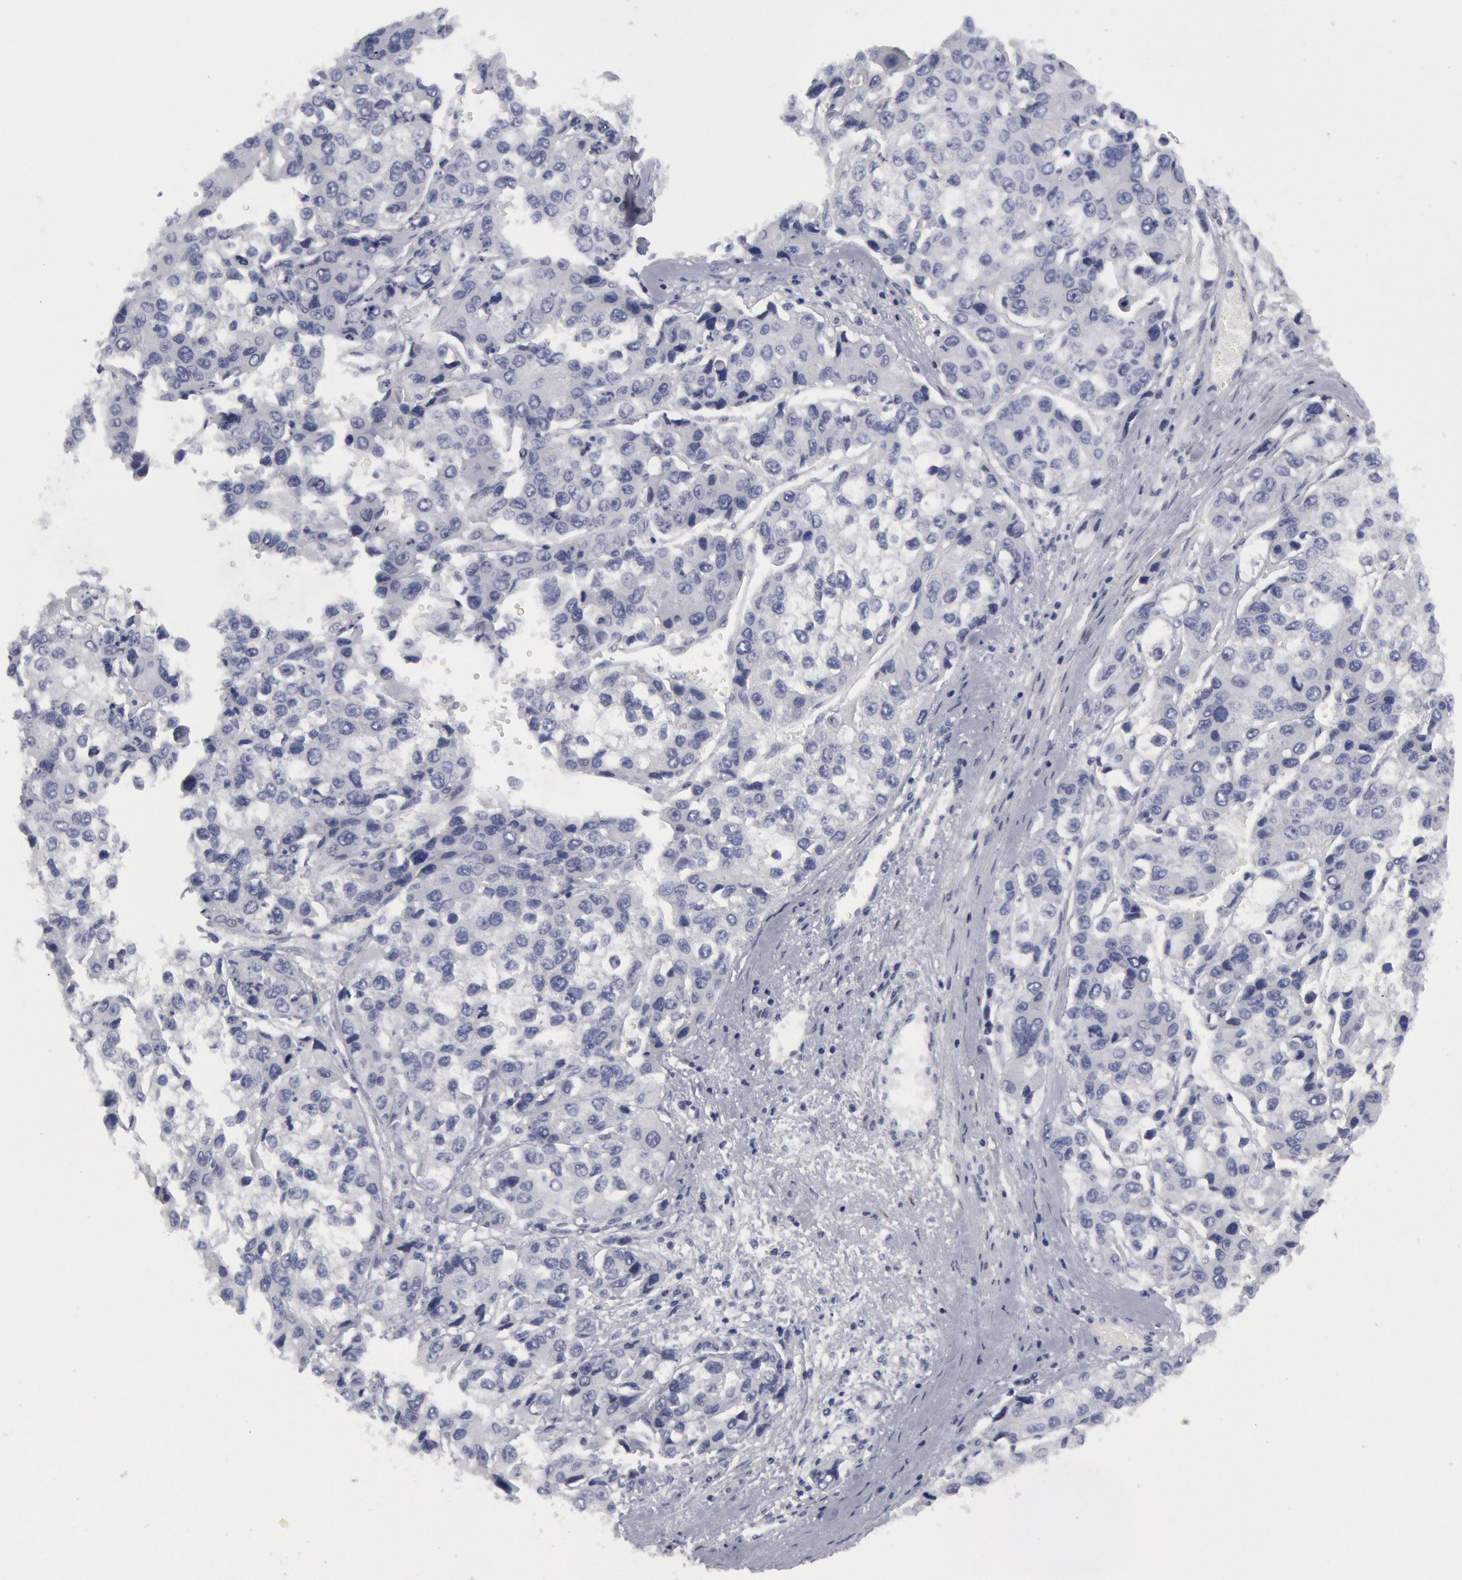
{"staining": {"intensity": "negative", "quantity": "none", "location": "none"}, "tissue": "liver cancer", "cell_type": "Tumor cells", "image_type": "cancer", "snomed": [{"axis": "morphology", "description": "Carcinoma, Hepatocellular, NOS"}, {"axis": "topography", "description": "Liver"}], "caption": "IHC photomicrograph of human hepatocellular carcinoma (liver) stained for a protein (brown), which shows no staining in tumor cells.", "gene": "FHL1", "patient": {"sex": "female", "age": 66}}